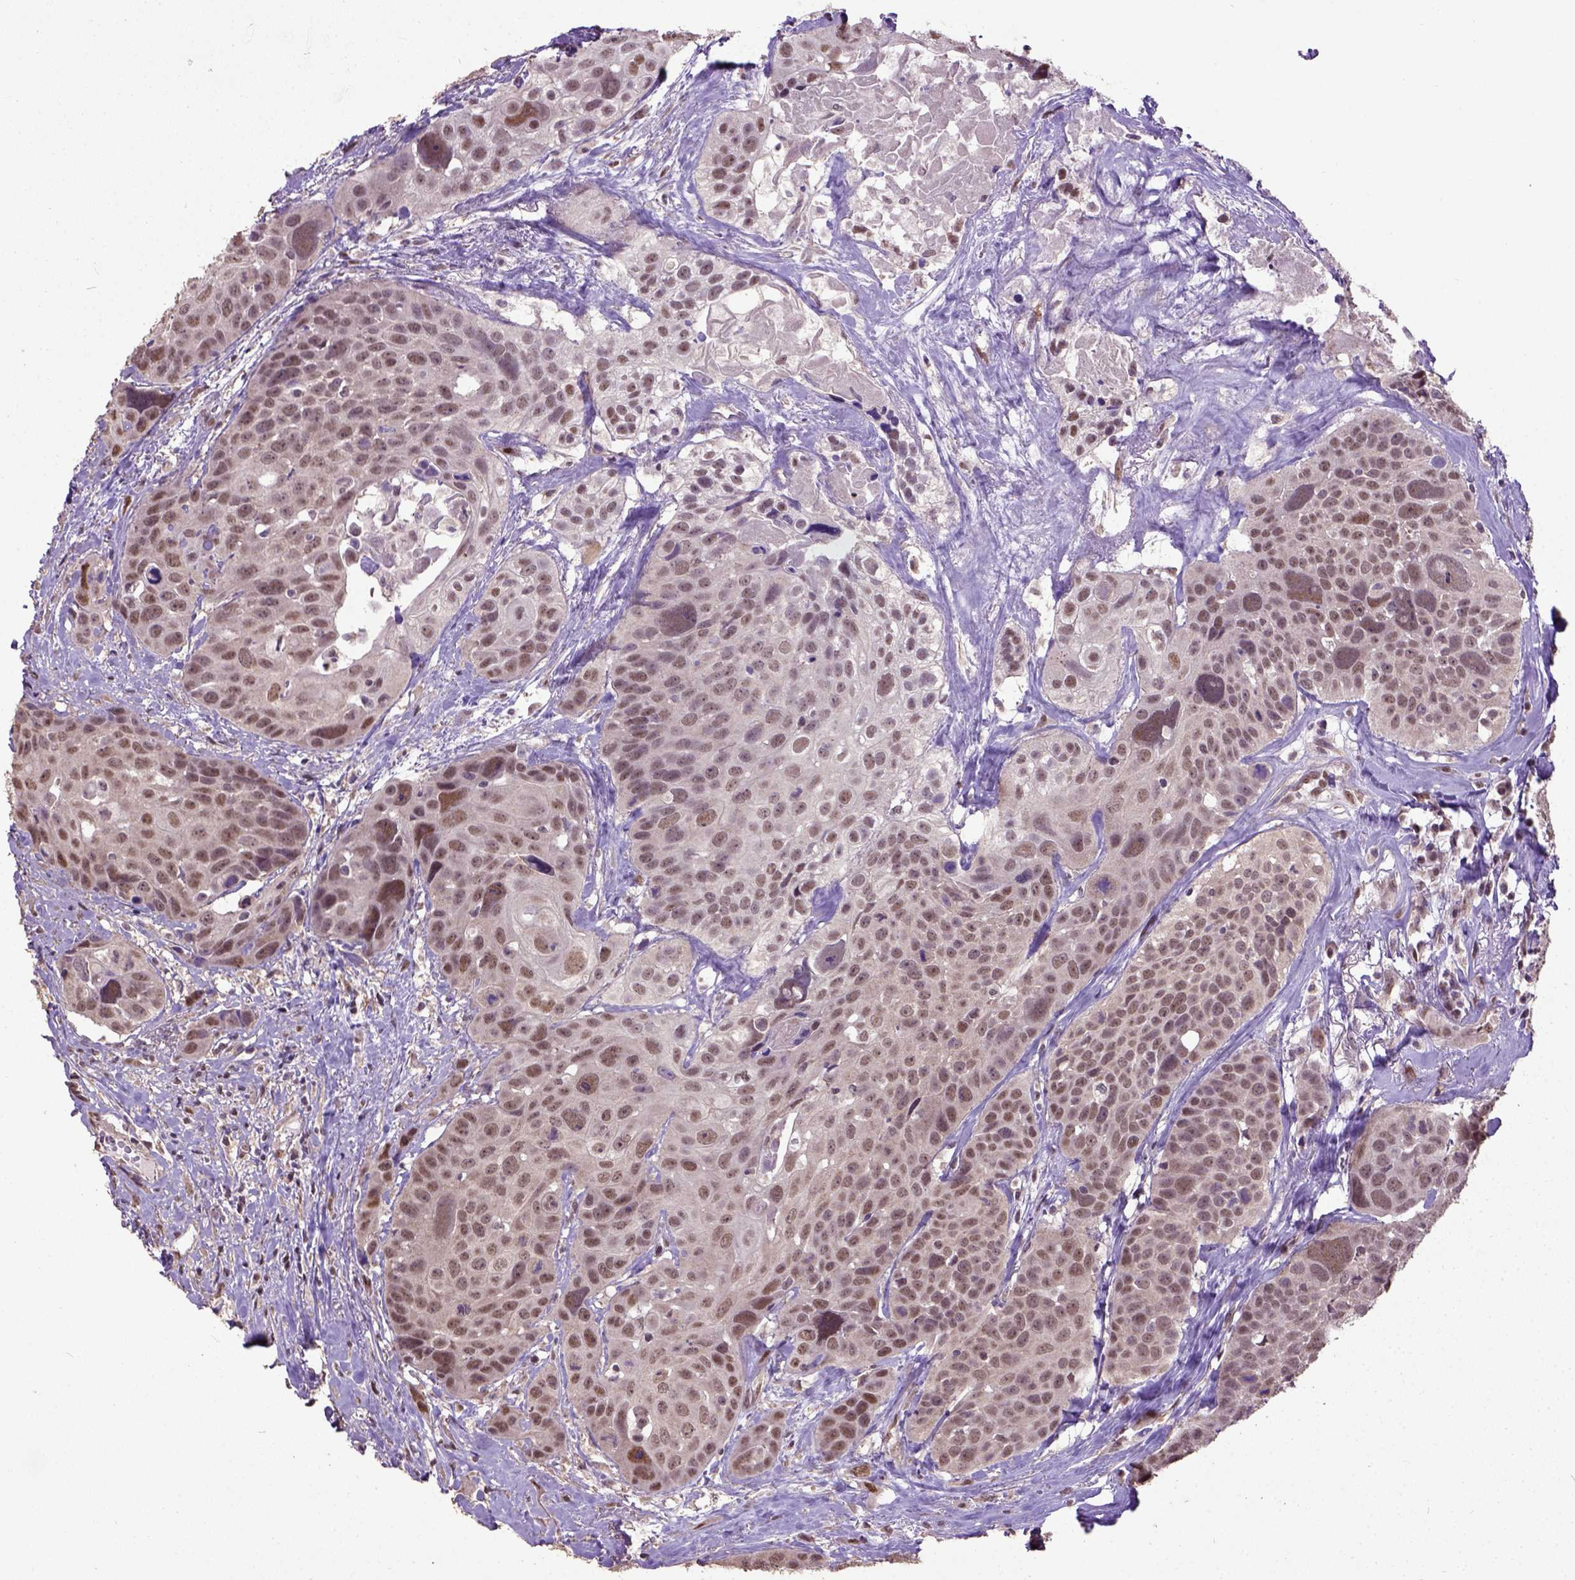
{"staining": {"intensity": "moderate", "quantity": ">75%", "location": "nuclear"}, "tissue": "head and neck cancer", "cell_type": "Tumor cells", "image_type": "cancer", "snomed": [{"axis": "morphology", "description": "Squamous cell carcinoma, NOS"}, {"axis": "topography", "description": "Oral tissue"}, {"axis": "topography", "description": "Head-Neck"}], "caption": "A brown stain labels moderate nuclear staining of a protein in head and neck squamous cell carcinoma tumor cells.", "gene": "UBA3", "patient": {"sex": "male", "age": 56}}